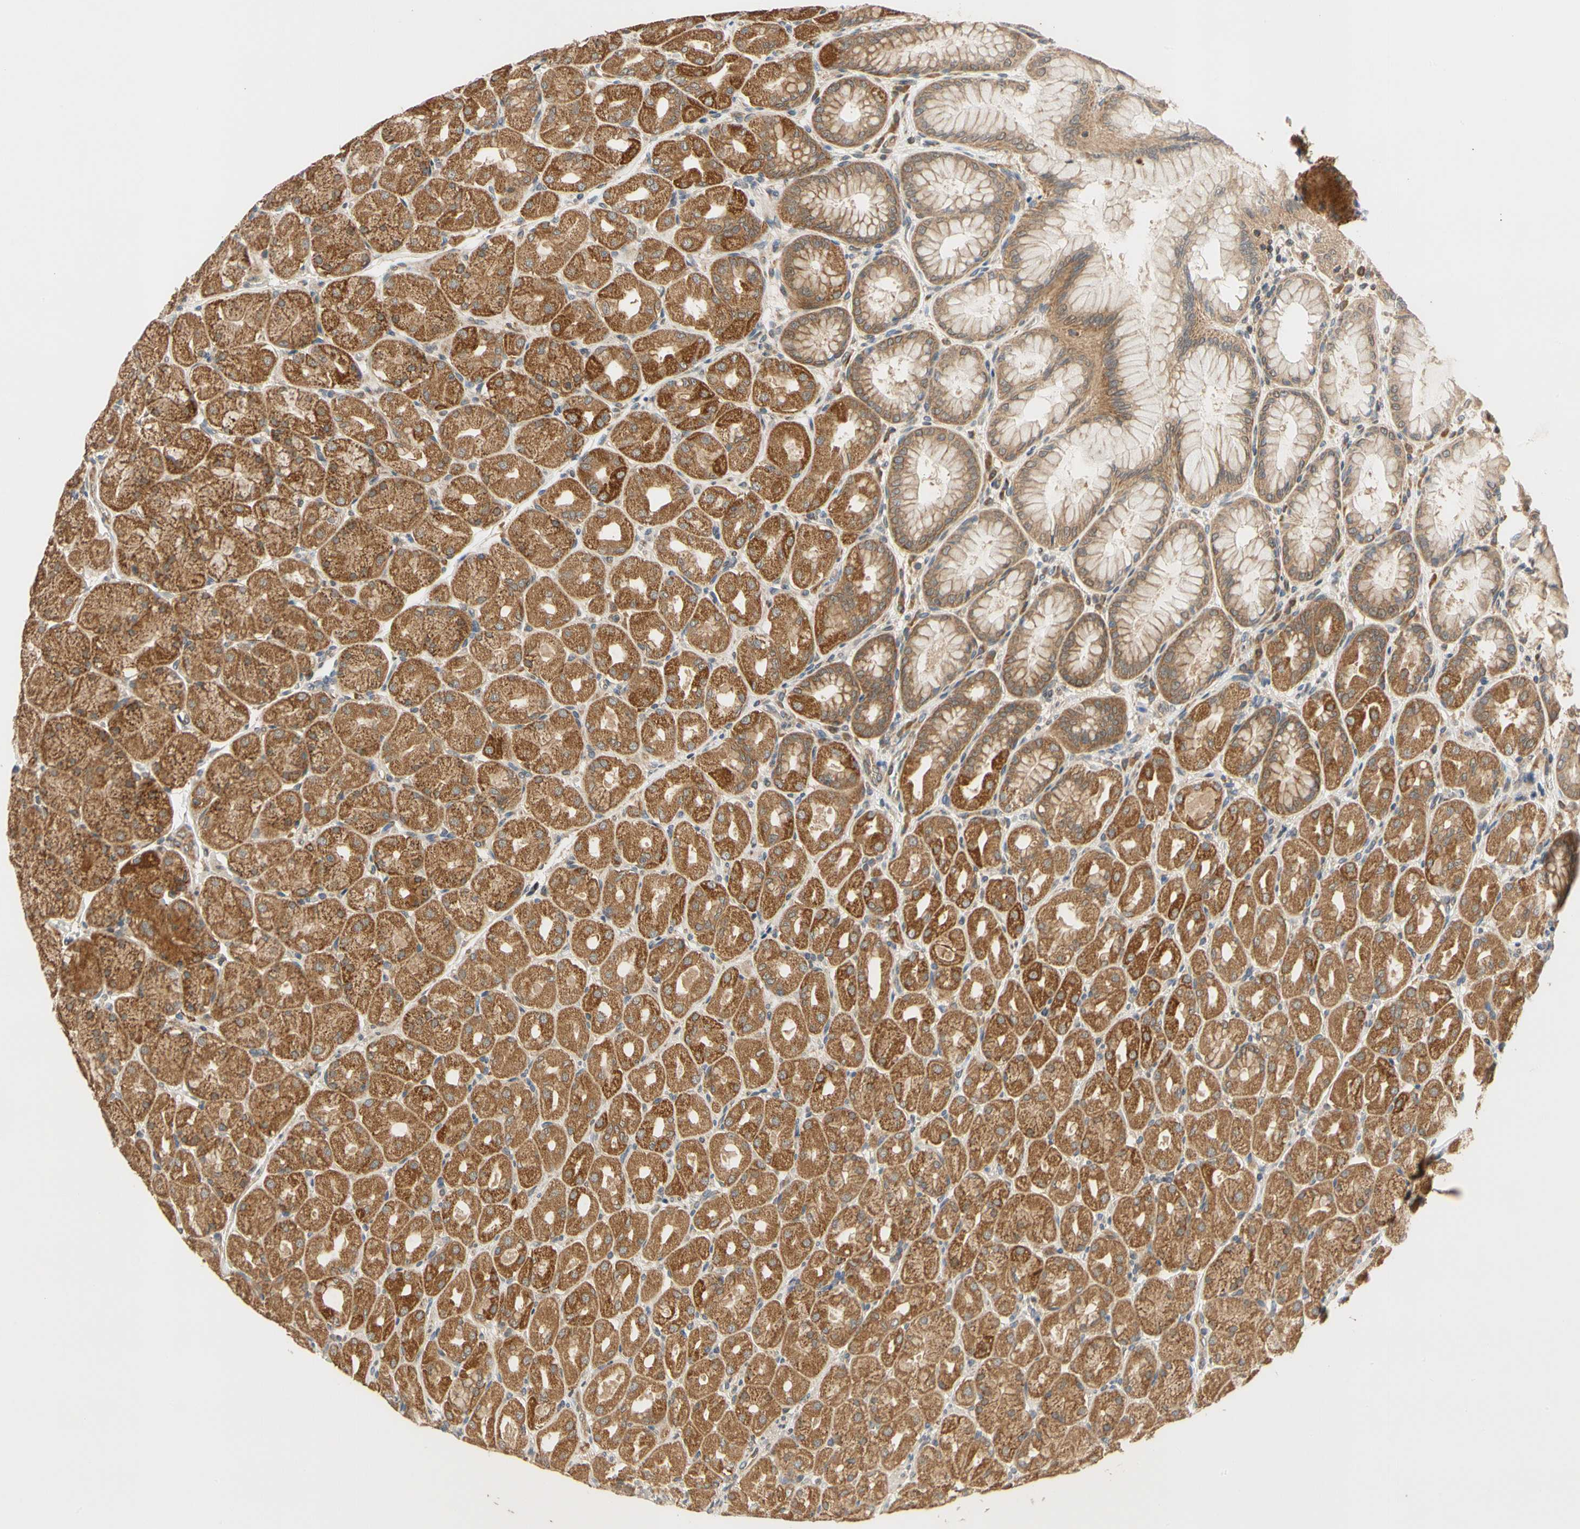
{"staining": {"intensity": "moderate", "quantity": ">75%", "location": "cytoplasmic/membranous"}, "tissue": "stomach", "cell_type": "Glandular cells", "image_type": "normal", "snomed": [{"axis": "morphology", "description": "Normal tissue, NOS"}, {"axis": "topography", "description": "Stomach, upper"}], "caption": "Immunohistochemical staining of unremarkable stomach shows moderate cytoplasmic/membranous protein staining in approximately >75% of glandular cells.", "gene": "ANKHD1", "patient": {"sex": "female", "age": 56}}